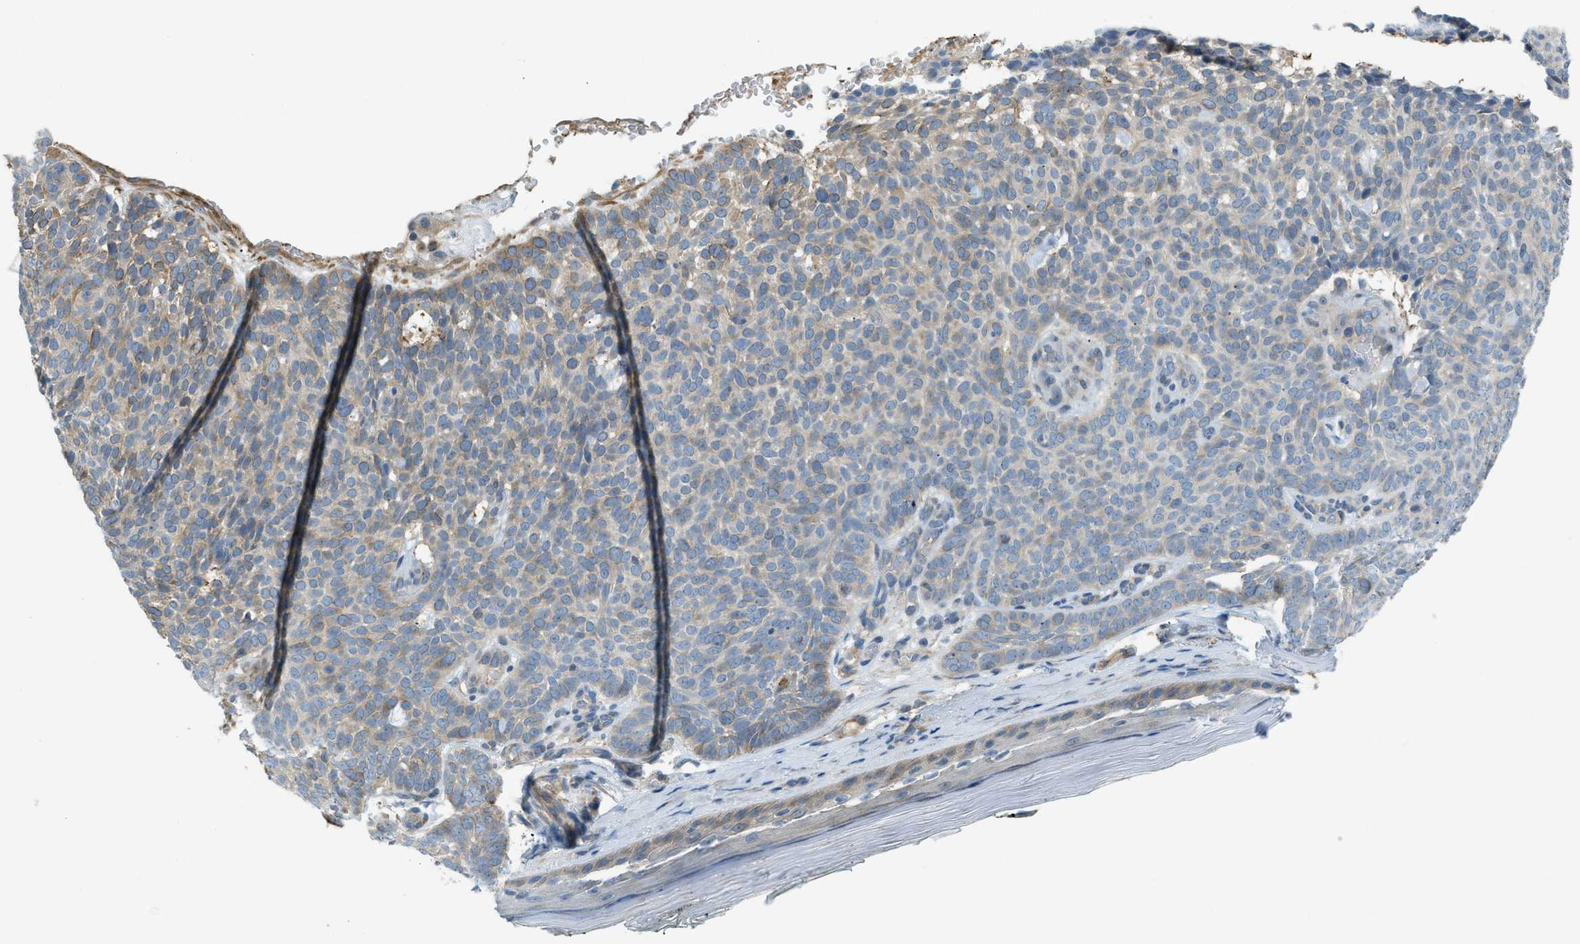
{"staining": {"intensity": "weak", "quantity": ">75%", "location": "cytoplasmic/membranous"}, "tissue": "skin cancer", "cell_type": "Tumor cells", "image_type": "cancer", "snomed": [{"axis": "morphology", "description": "Basal cell carcinoma"}, {"axis": "topography", "description": "Skin"}], "caption": "Immunohistochemistry of human skin basal cell carcinoma demonstrates low levels of weak cytoplasmic/membranous expression in about >75% of tumor cells. The staining is performed using DAB brown chromogen to label protein expression. The nuclei are counter-stained blue using hematoxylin.", "gene": "NME8", "patient": {"sex": "male", "age": 61}}